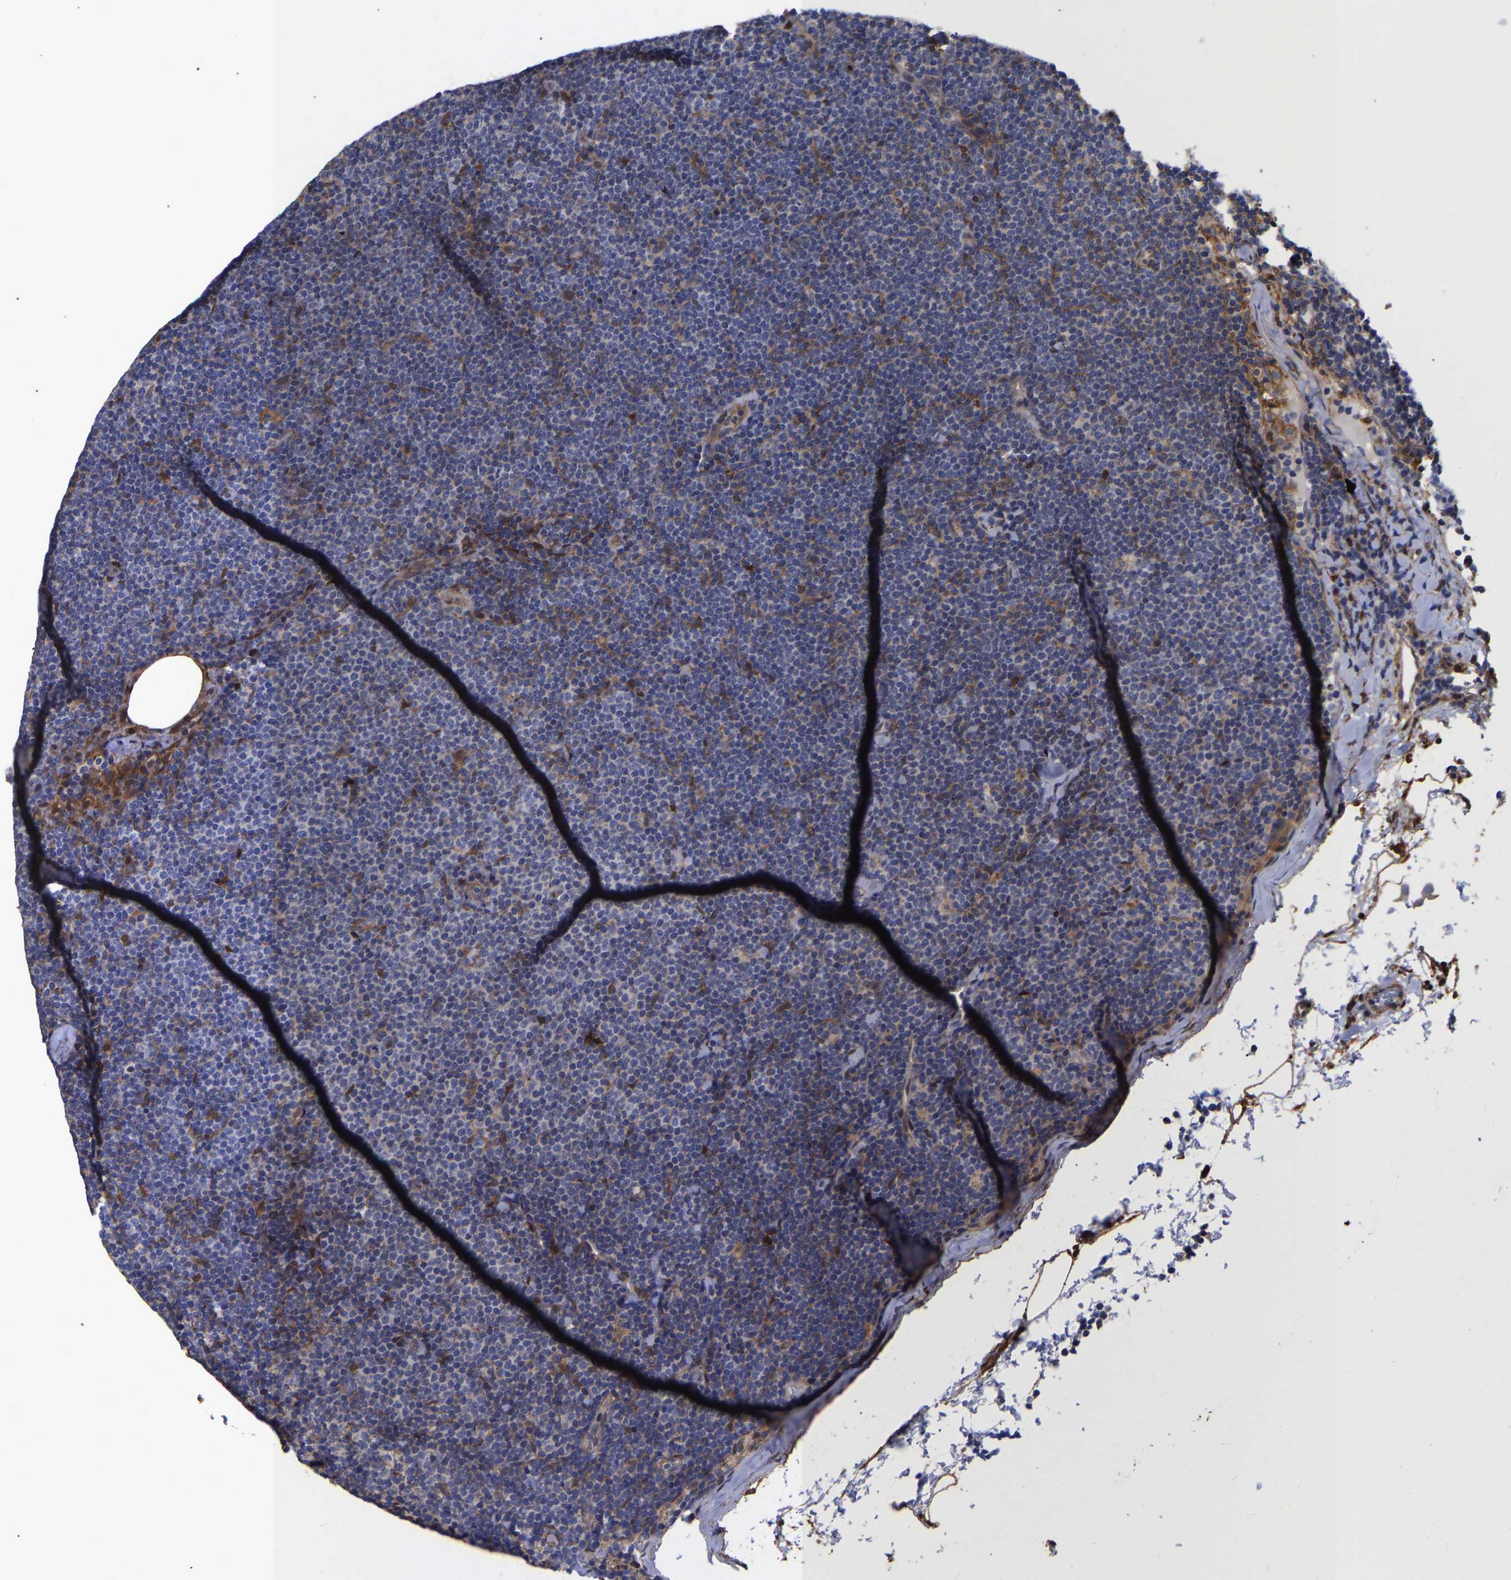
{"staining": {"intensity": "negative", "quantity": "none", "location": "none"}, "tissue": "lymphoma", "cell_type": "Tumor cells", "image_type": "cancer", "snomed": [{"axis": "morphology", "description": "Malignant lymphoma, non-Hodgkin's type, Low grade"}, {"axis": "topography", "description": "Lymph node"}], "caption": "Low-grade malignant lymphoma, non-Hodgkin's type was stained to show a protein in brown. There is no significant positivity in tumor cells. (DAB (3,3'-diaminobenzidine) immunohistochemistry visualized using brightfield microscopy, high magnification).", "gene": "LIF", "patient": {"sex": "female", "age": 53}}